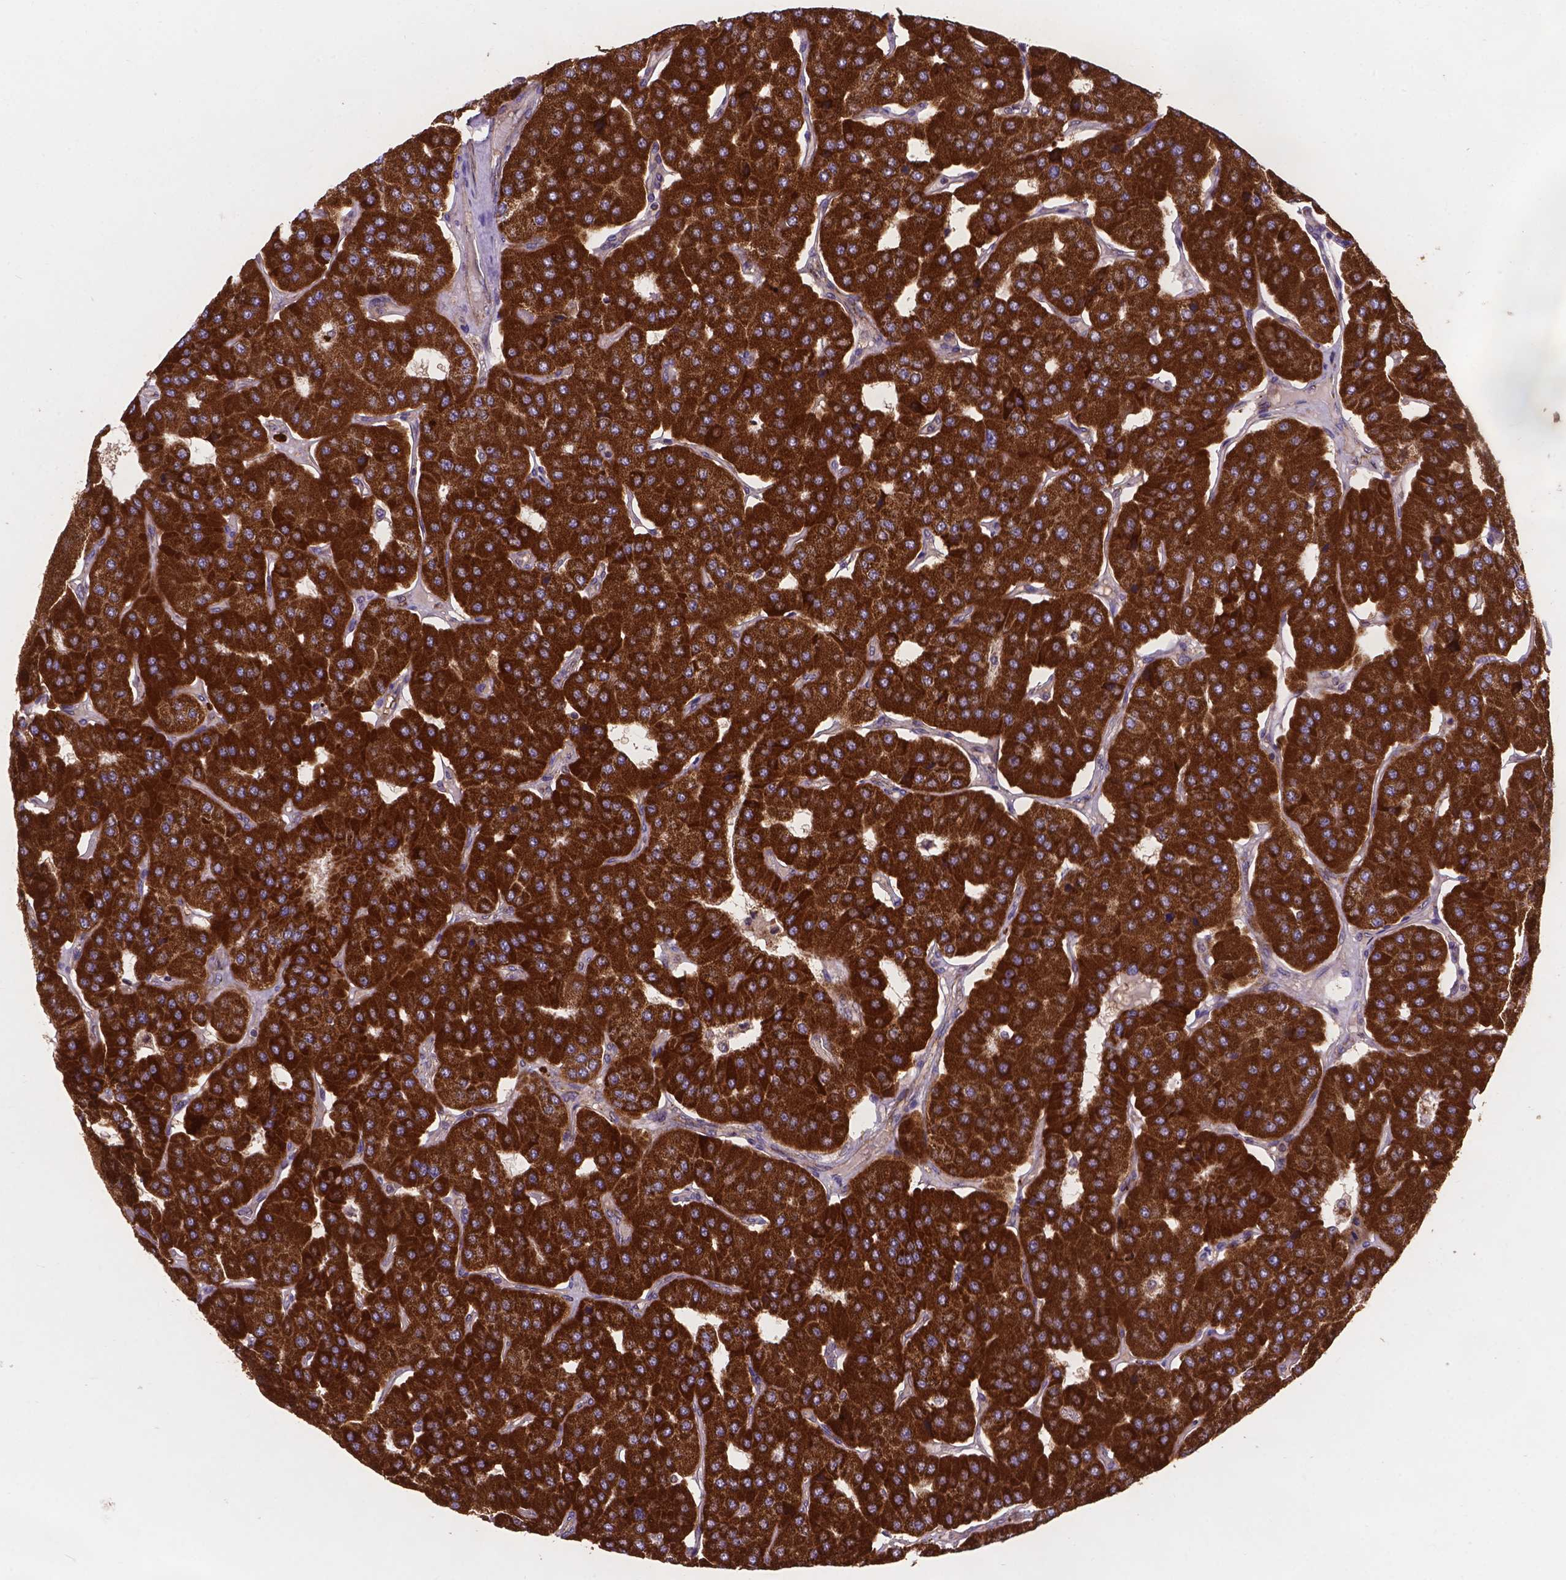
{"staining": {"intensity": "strong", "quantity": ">75%", "location": "cytoplasmic/membranous"}, "tissue": "parathyroid gland", "cell_type": "Glandular cells", "image_type": "normal", "snomed": [{"axis": "morphology", "description": "Normal tissue, NOS"}, {"axis": "morphology", "description": "Adenoma, NOS"}, {"axis": "topography", "description": "Parathyroid gland"}], "caption": "Protein analysis of normal parathyroid gland displays strong cytoplasmic/membranous staining in about >75% of glandular cells.", "gene": "AK3", "patient": {"sex": "female", "age": 86}}